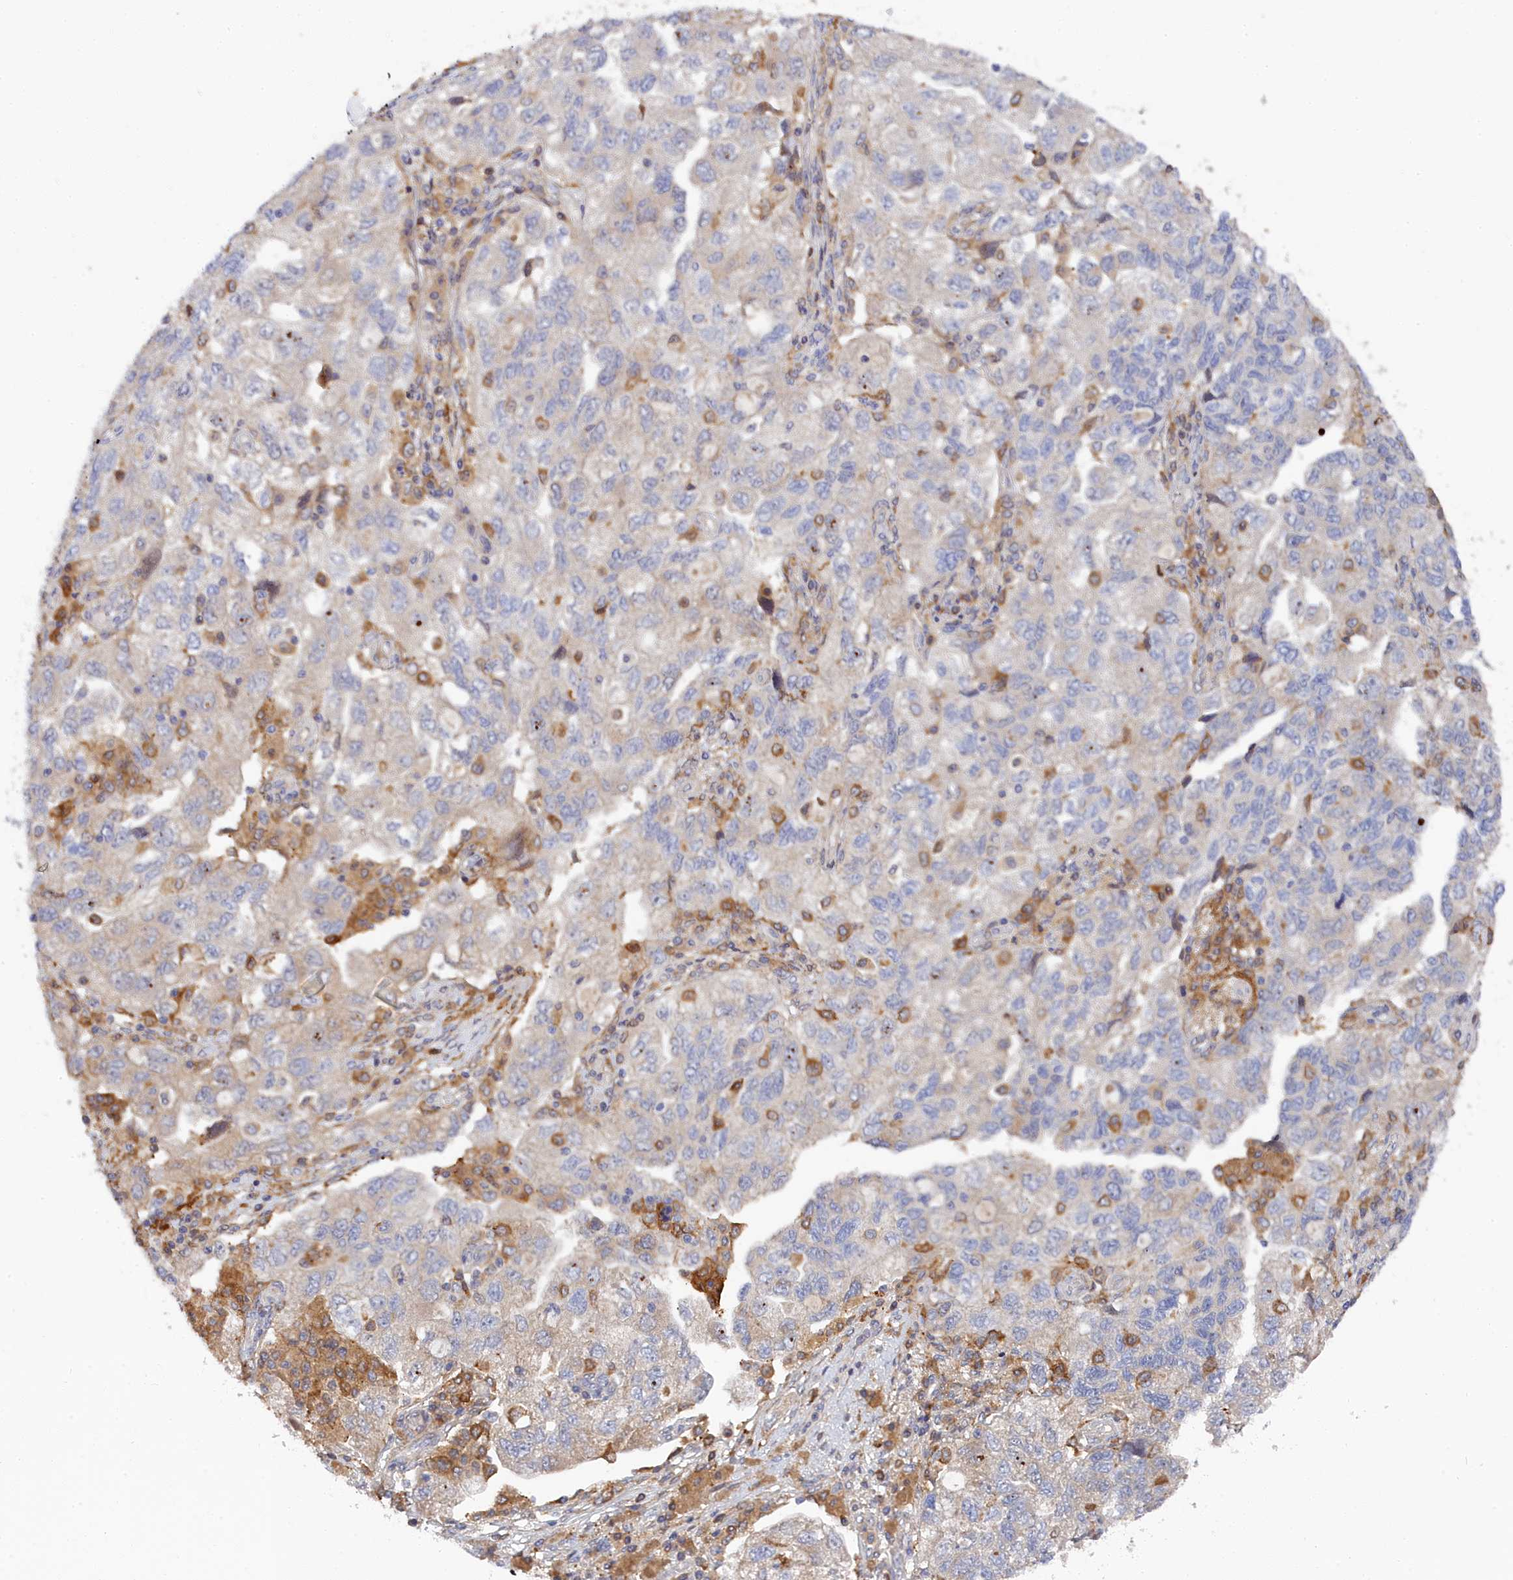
{"staining": {"intensity": "negative", "quantity": "none", "location": "none"}, "tissue": "ovarian cancer", "cell_type": "Tumor cells", "image_type": "cancer", "snomed": [{"axis": "morphology", "description": "Carcinoma, NOS"}, {"axis": "morphology", "description": "Cystadenocarcinoma, serous, NOS"}, {"axis": "topography", "description": "Ovary"}], "caption": "Protein analysis of ovarian cancer exhibits no significant staining in tumor cells.", "gene": "SPATA5L1", "patient": {"sex": "female", "age": 69}}